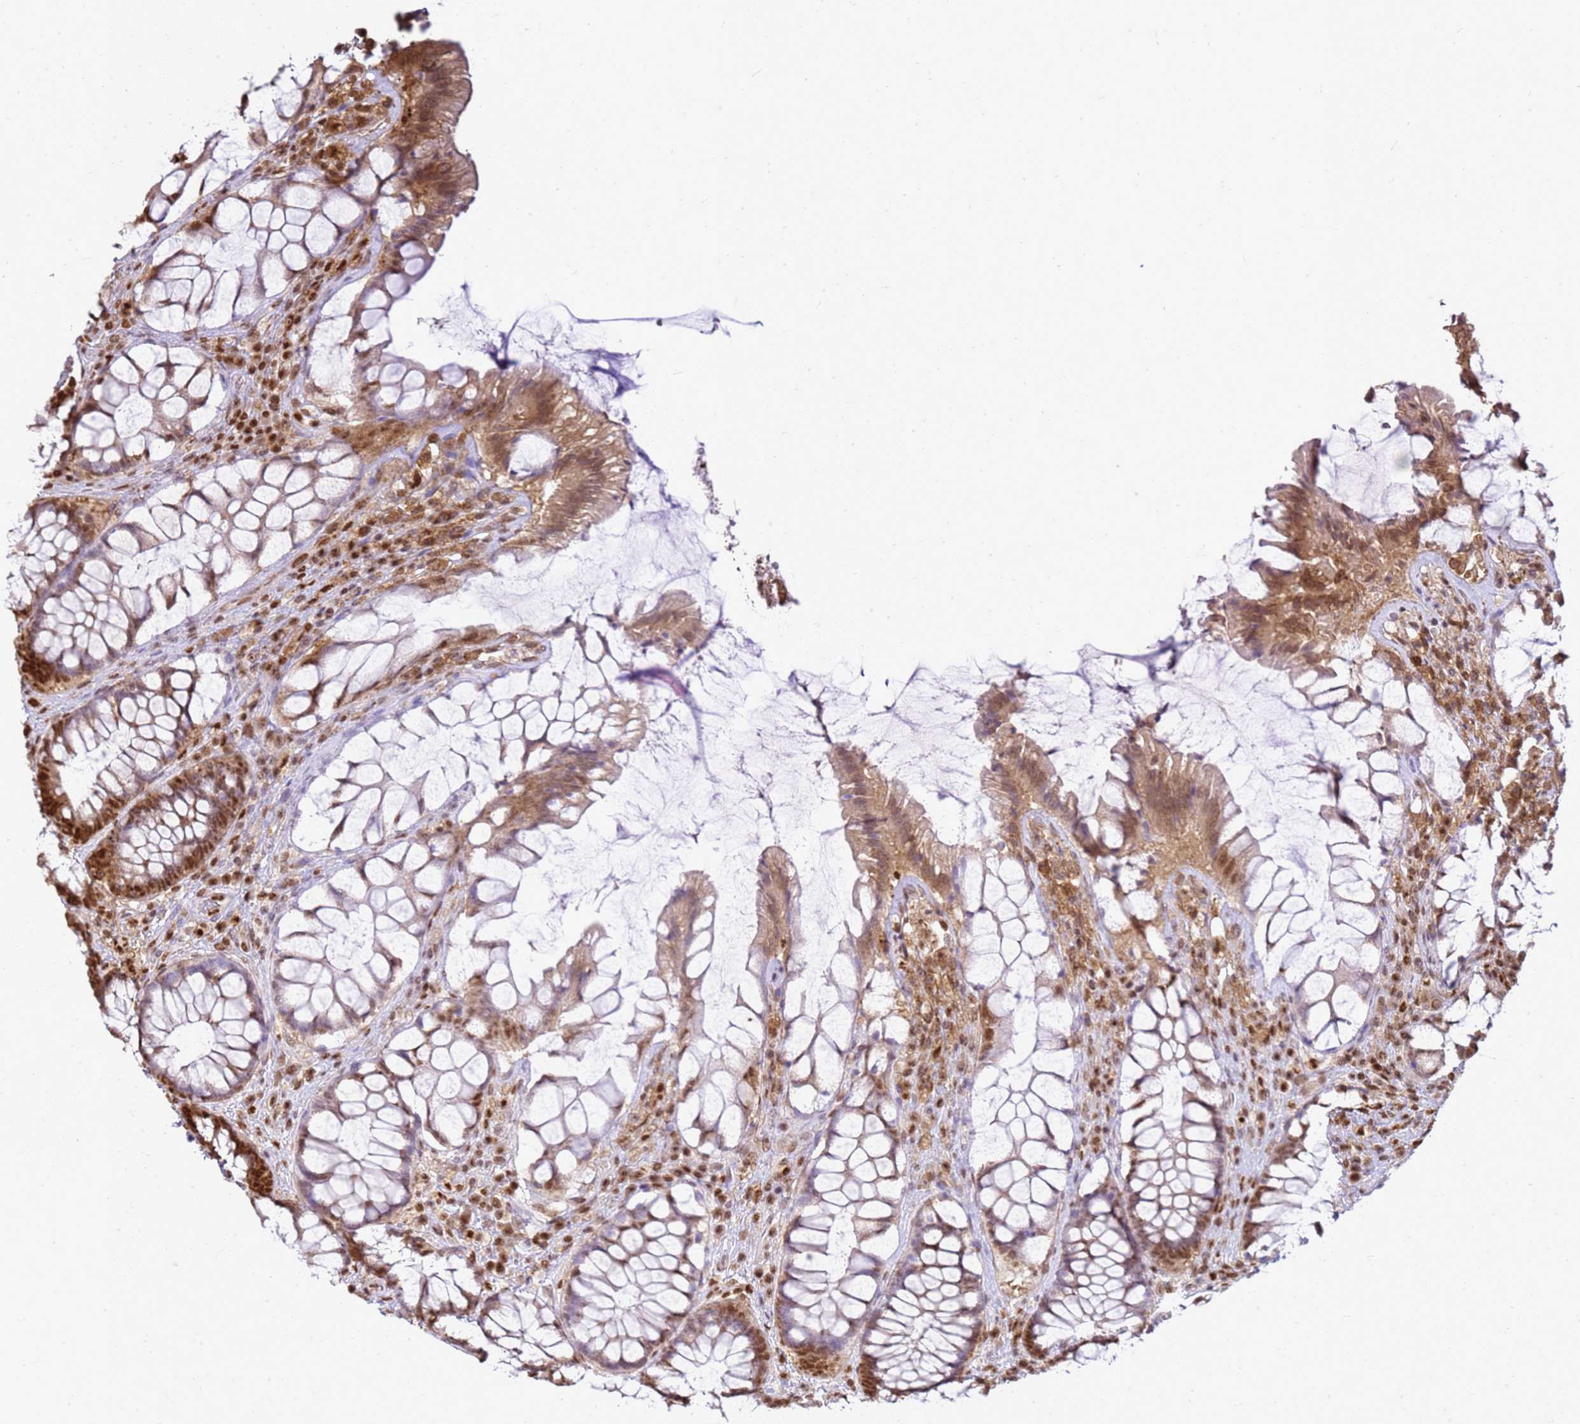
{"staining": {"intensity": "moderate", "quantity": ">75%", "location": "nuclear"}, "tissue": "rectum", "cell_type": "Glandular cells", "image_type": "normal", "snomed": [{"axis": "morphology", "description": "Normal tissue, NOS"}, {"axis": "topography", "description": "Rectum"}], "caption": "Rectum was stained to show a protein in brown. There is medium levels of moderate nuclear expression in about >75% of glandular cells. (DAB IHC with brightfield microscopy, high magnification).", "gene": "APEX1", "patient": {"sex": "female", "age": 58}}